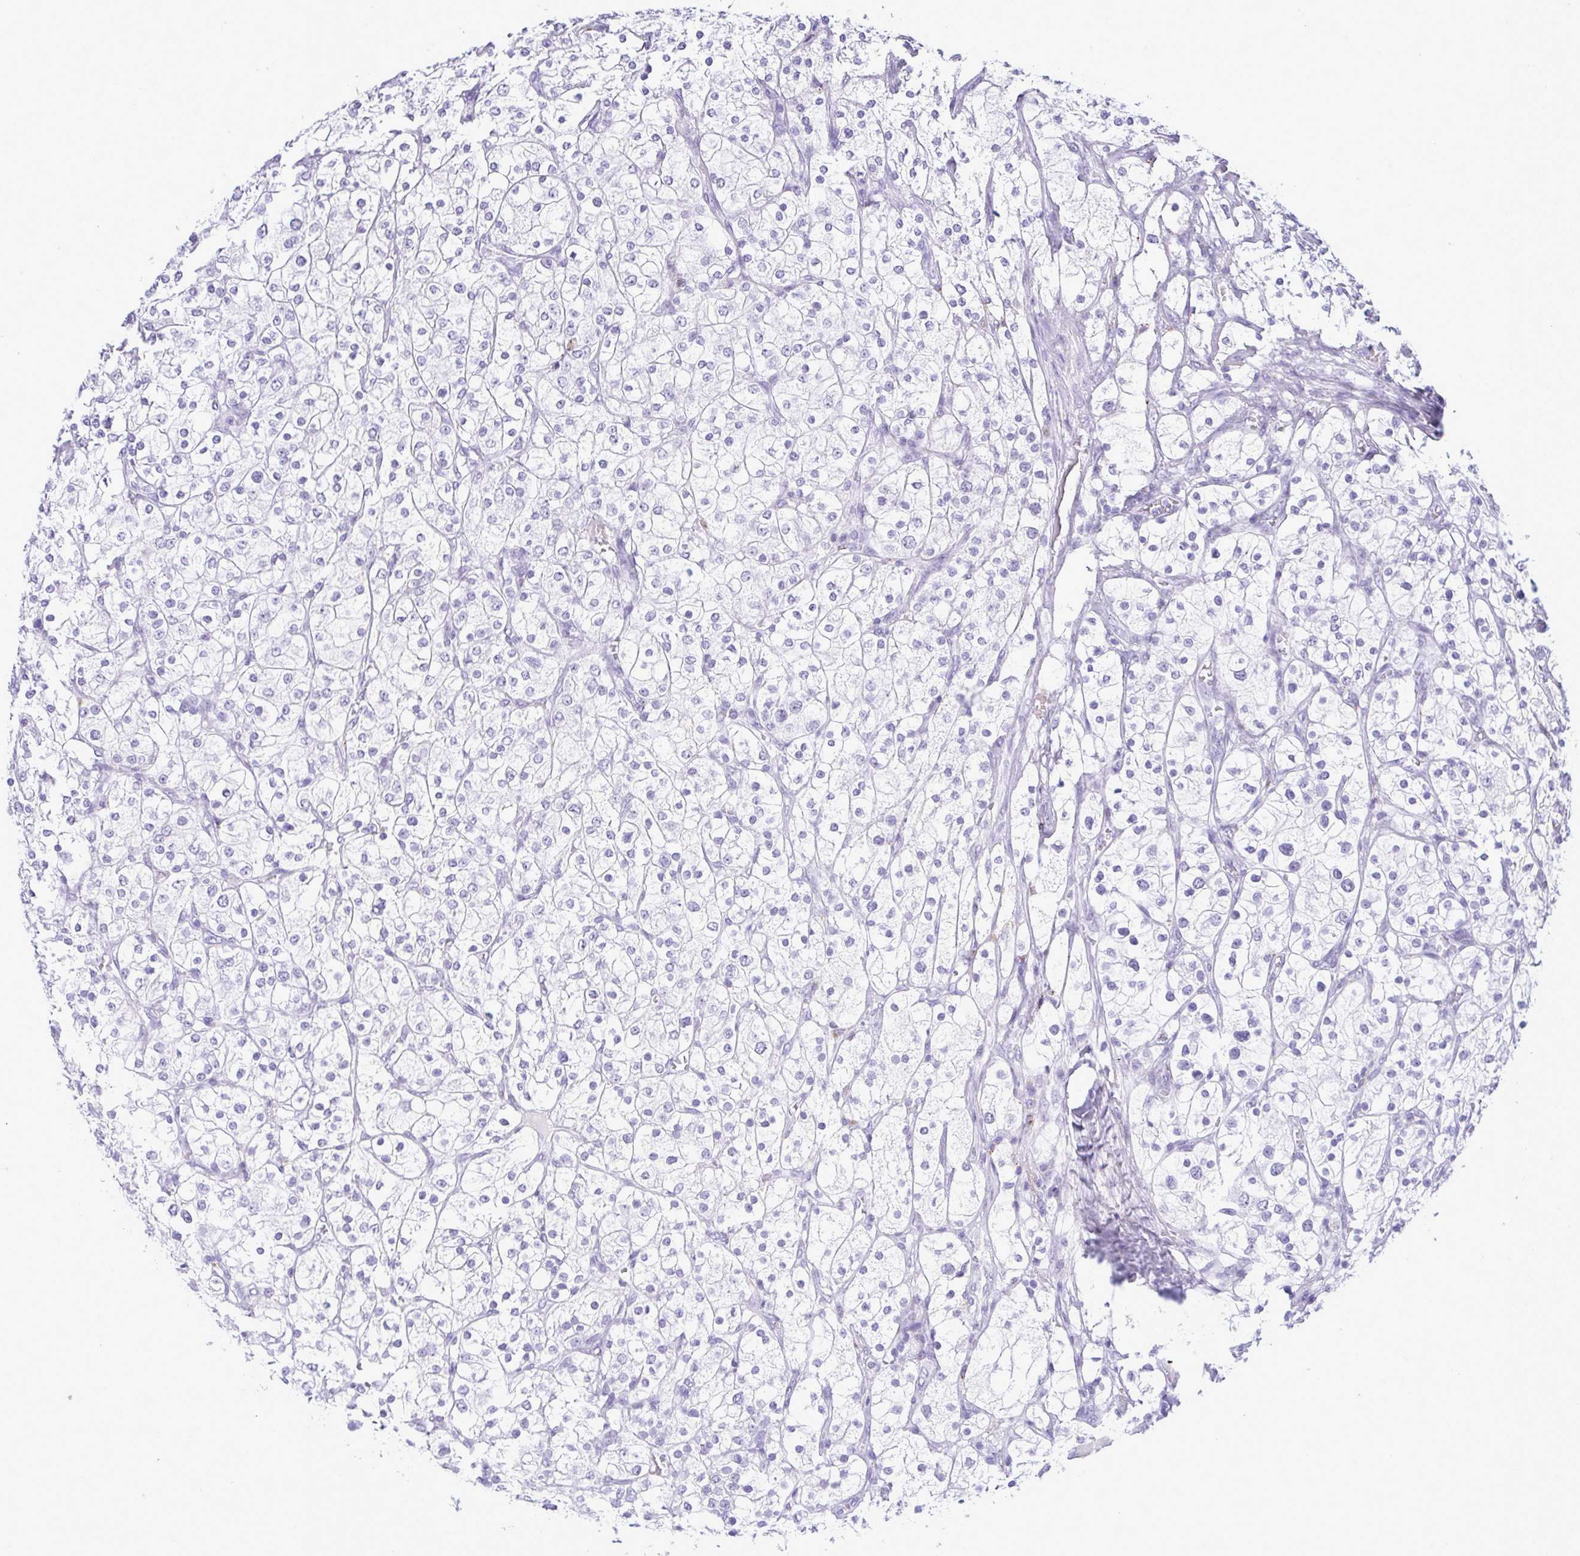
{"staining": {"intensity": "negative", "quantity": "none", "location": "none"}, "tissue": "renal cancer", "cell_type": "Tumor cells", "image_type": "cancer", "snomed": [{"axis": "morphology", "description": "Adenocarcinoma, NOS"}, {"axis": "topography", "description": "Kidney"}], "caption": "Immunohistochemistry (IHC) photomicrograph of renal cancer stained for a protein (brown), which demonstrates no staining in tumor cells.", "gene": "ELN", "patient": {"sex": "male", "age": 80}}